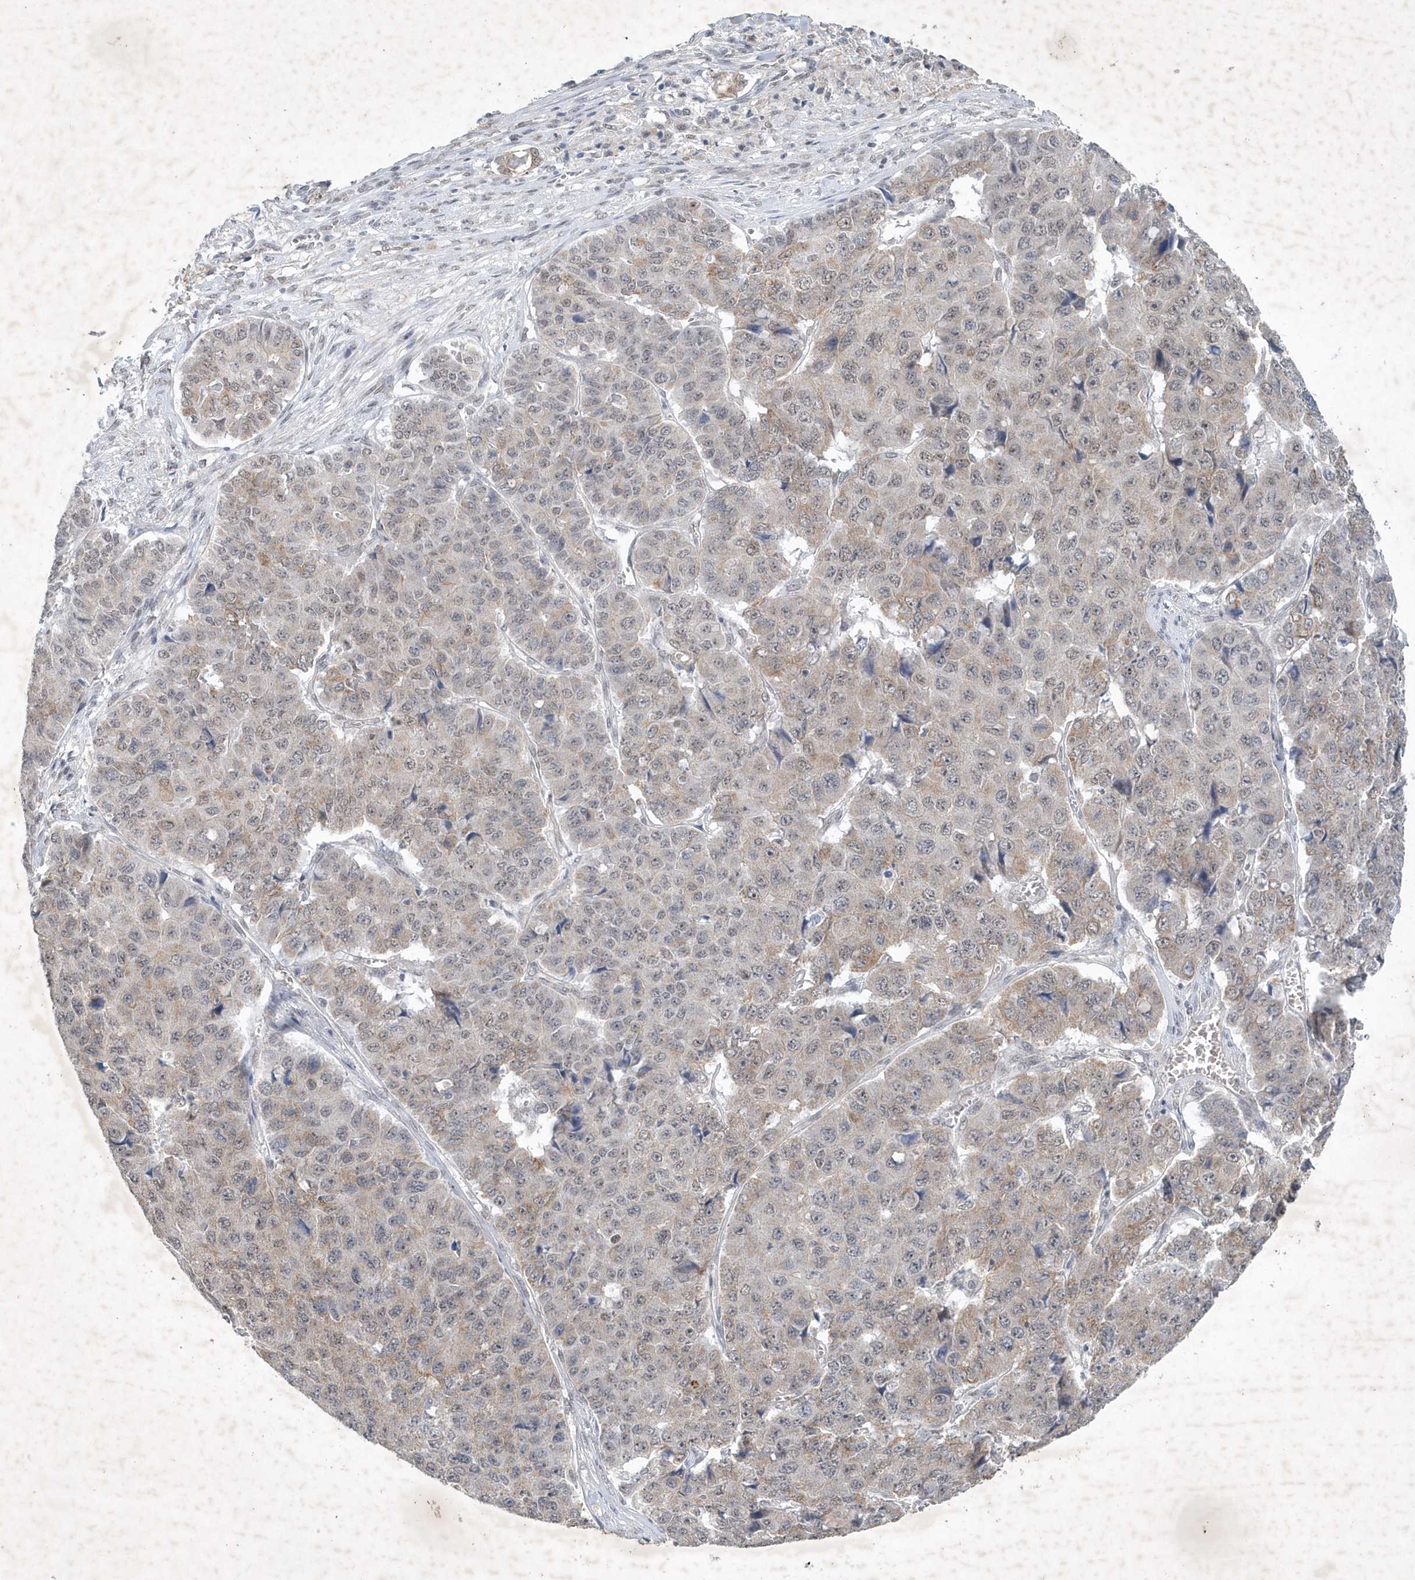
{"staining": {"intensity": "weak", "quantity": "<25%", "location": "cytoplasmic/membranous"}, "tissue": "pancreatic cancer", "cell_type": "Tumor cells", "image_type": "cancer", "snomed": [{"axis": "morphology", "description": "Adenocarcinoma, NOS"}, {"axis": "topography", "description": "Pancreas"}], "caption": "Protein analysis of adenocarcinoma (pancreatic) shows no significant expression in tumor cells. (Immunohistochemistry, brightfield microscopy, high magnification).", "gene": "ZBTB9", "patient": {"sex": "male", "age": 50}}